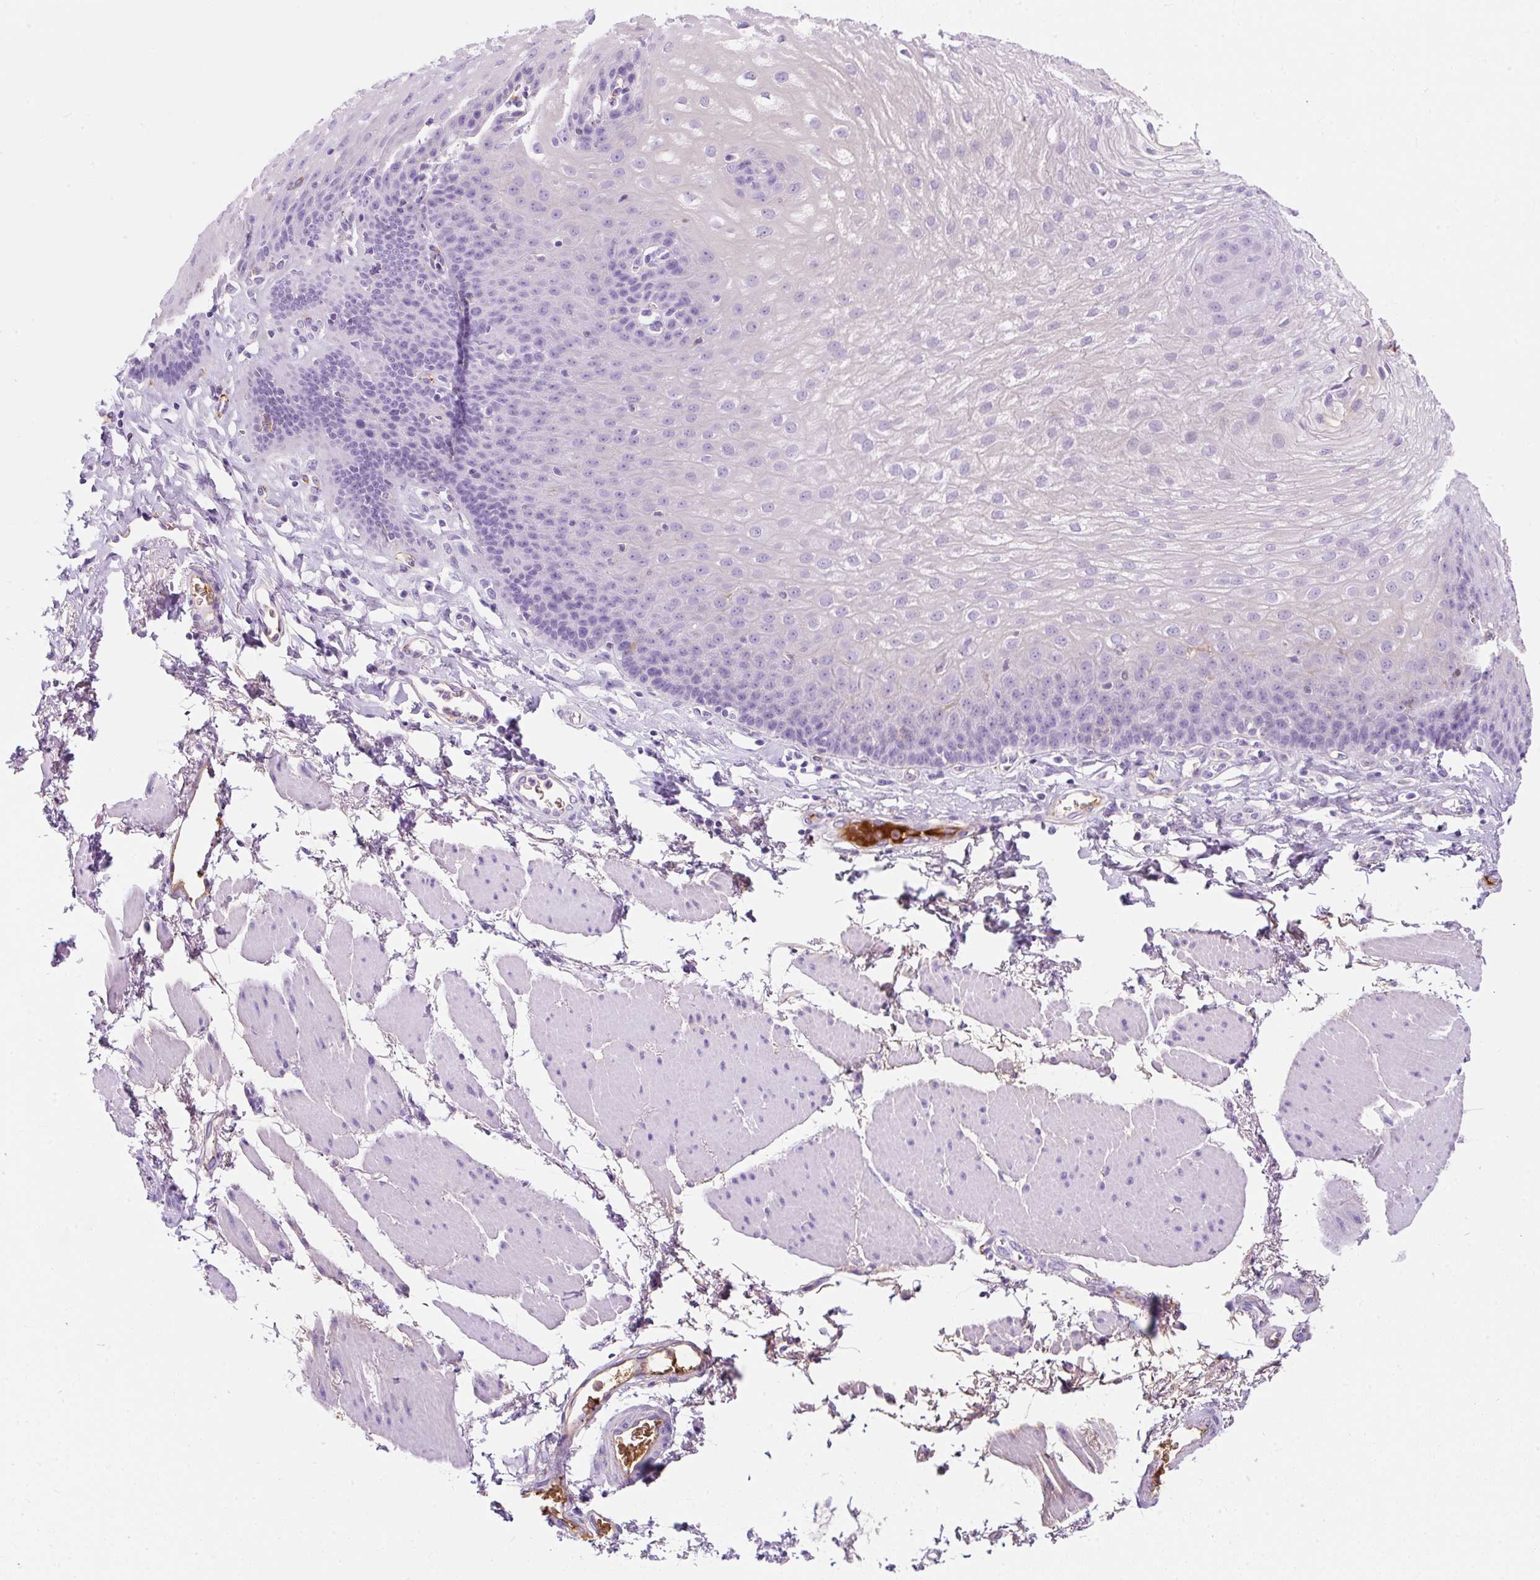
{"staining": {"intensity": "negative", "quantity": "none", "location": "none"}, "tissue": "esophagus", "cell_type": "Squamous epithelial cells", "image_type": "normal", "snomed": [{"axis": "morphology", "description": "Normal tissue, NOS"}, {"axis": "topography", "description": "Esophagus"}], "caption": "Immunohistochemical staining of normal esophagus reveals no significant positivity in squamous epithelial cells. (DAB (3,3'-diaminobenzidine) immunohistochemistry (IHC) visualized using brightfield microscopy, high magnification).", "gene": "APOC2", "patient": {"sex": "female", "age": 81}}